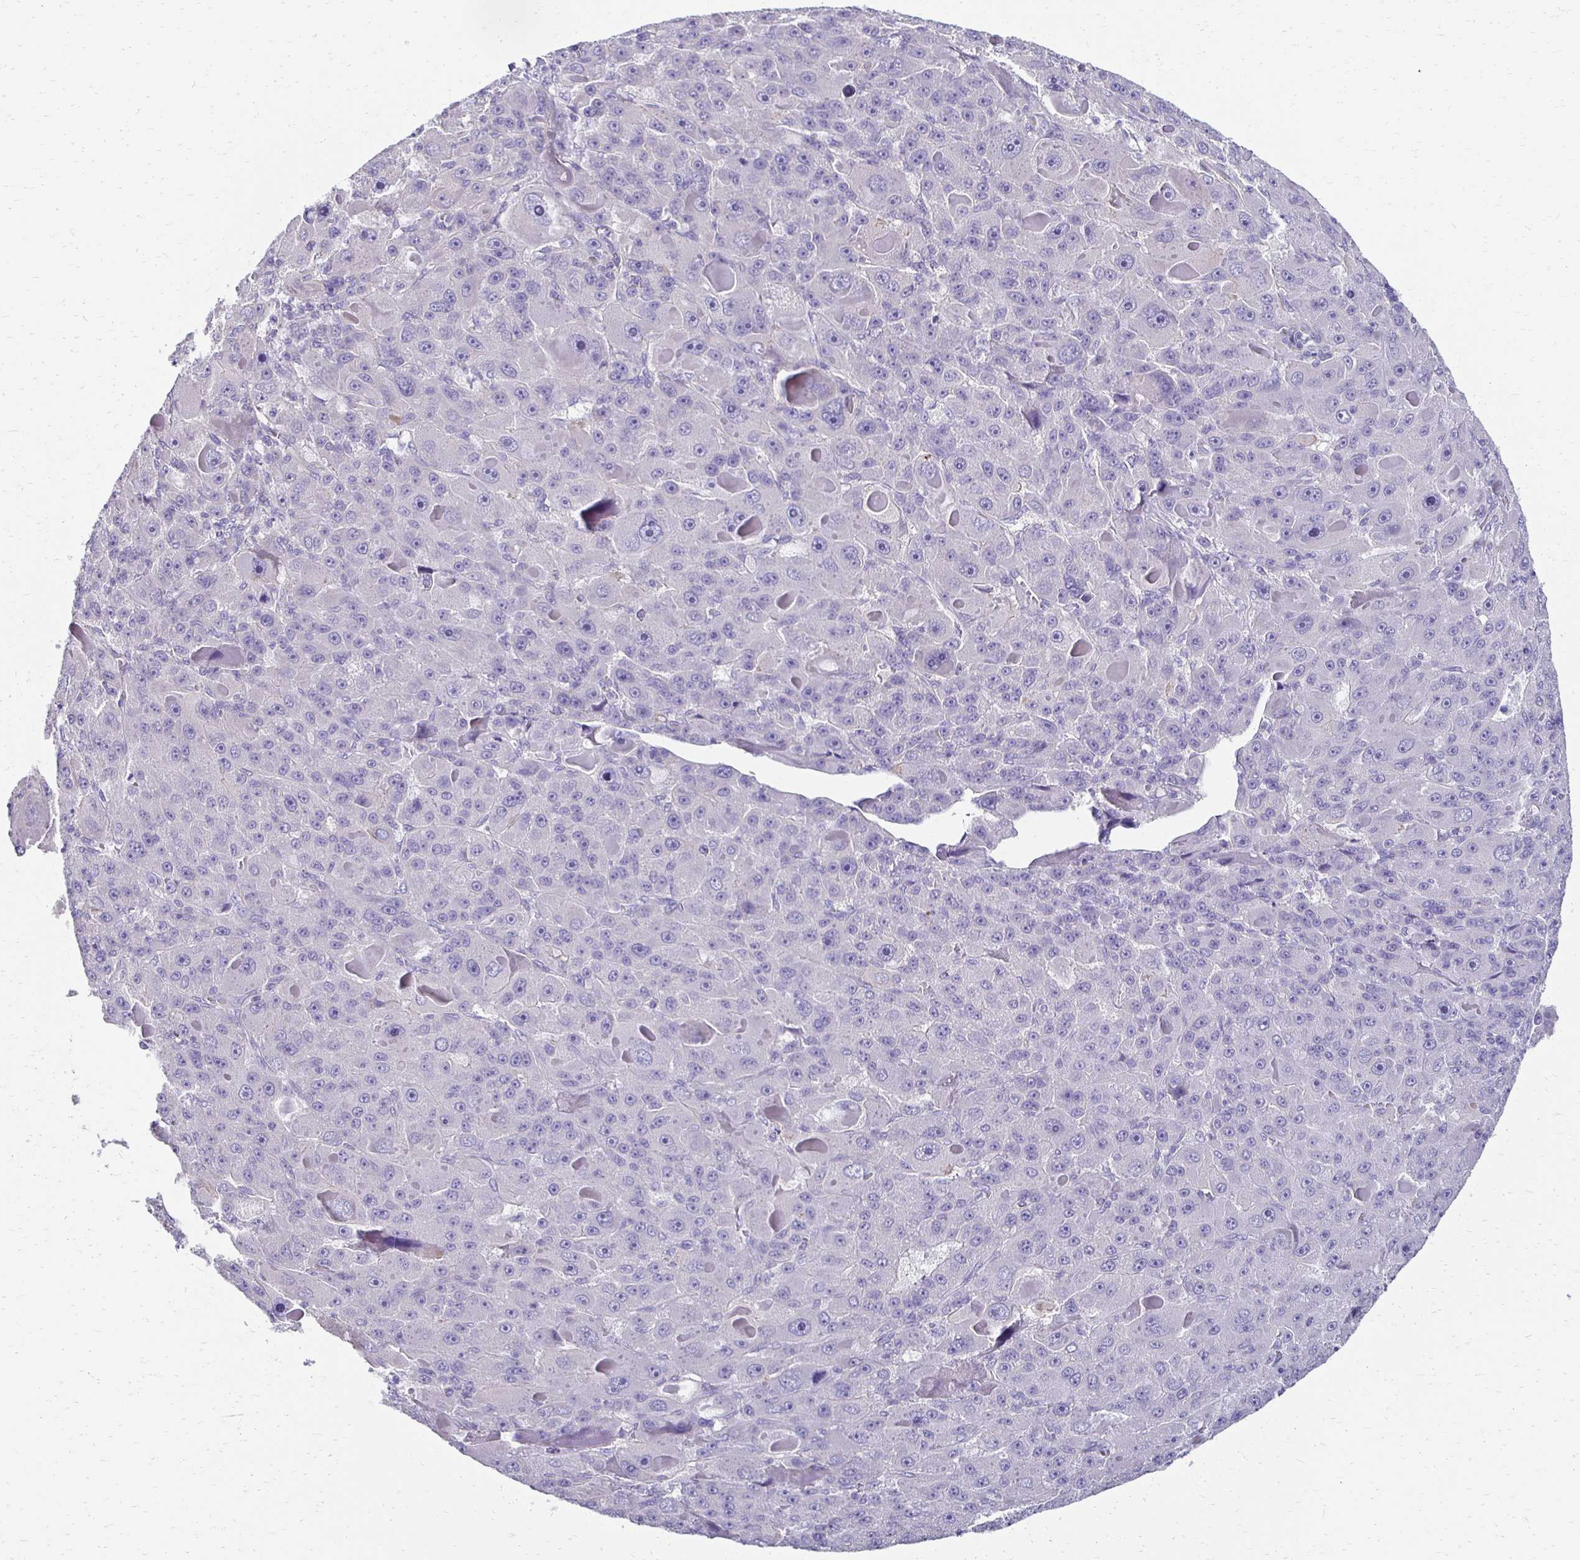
{"staining": {"intensity": "negative", "quantity": "none", "location": "none"}, "tissue": "liver cancer", "cell_type": "Tumor cells", "image_type": "cancer", "snomed": [{"axis": "morphology", "description": "Carcinoma, Hepatocellular, NOS"}, {"axis": "topography", "description": "Liver"}], "caption": "Hepatocellular carcinoma (liver) was stained to show a protein in brown. There is no significant staining in tumor cells. Brightfield microscopy of immunohistochemistry stained with DAB (brown) and hematoxylin (blue), captured at high magnification.", "gene": "AKAP6", "patient": {"sex": "male", "age": 76}}